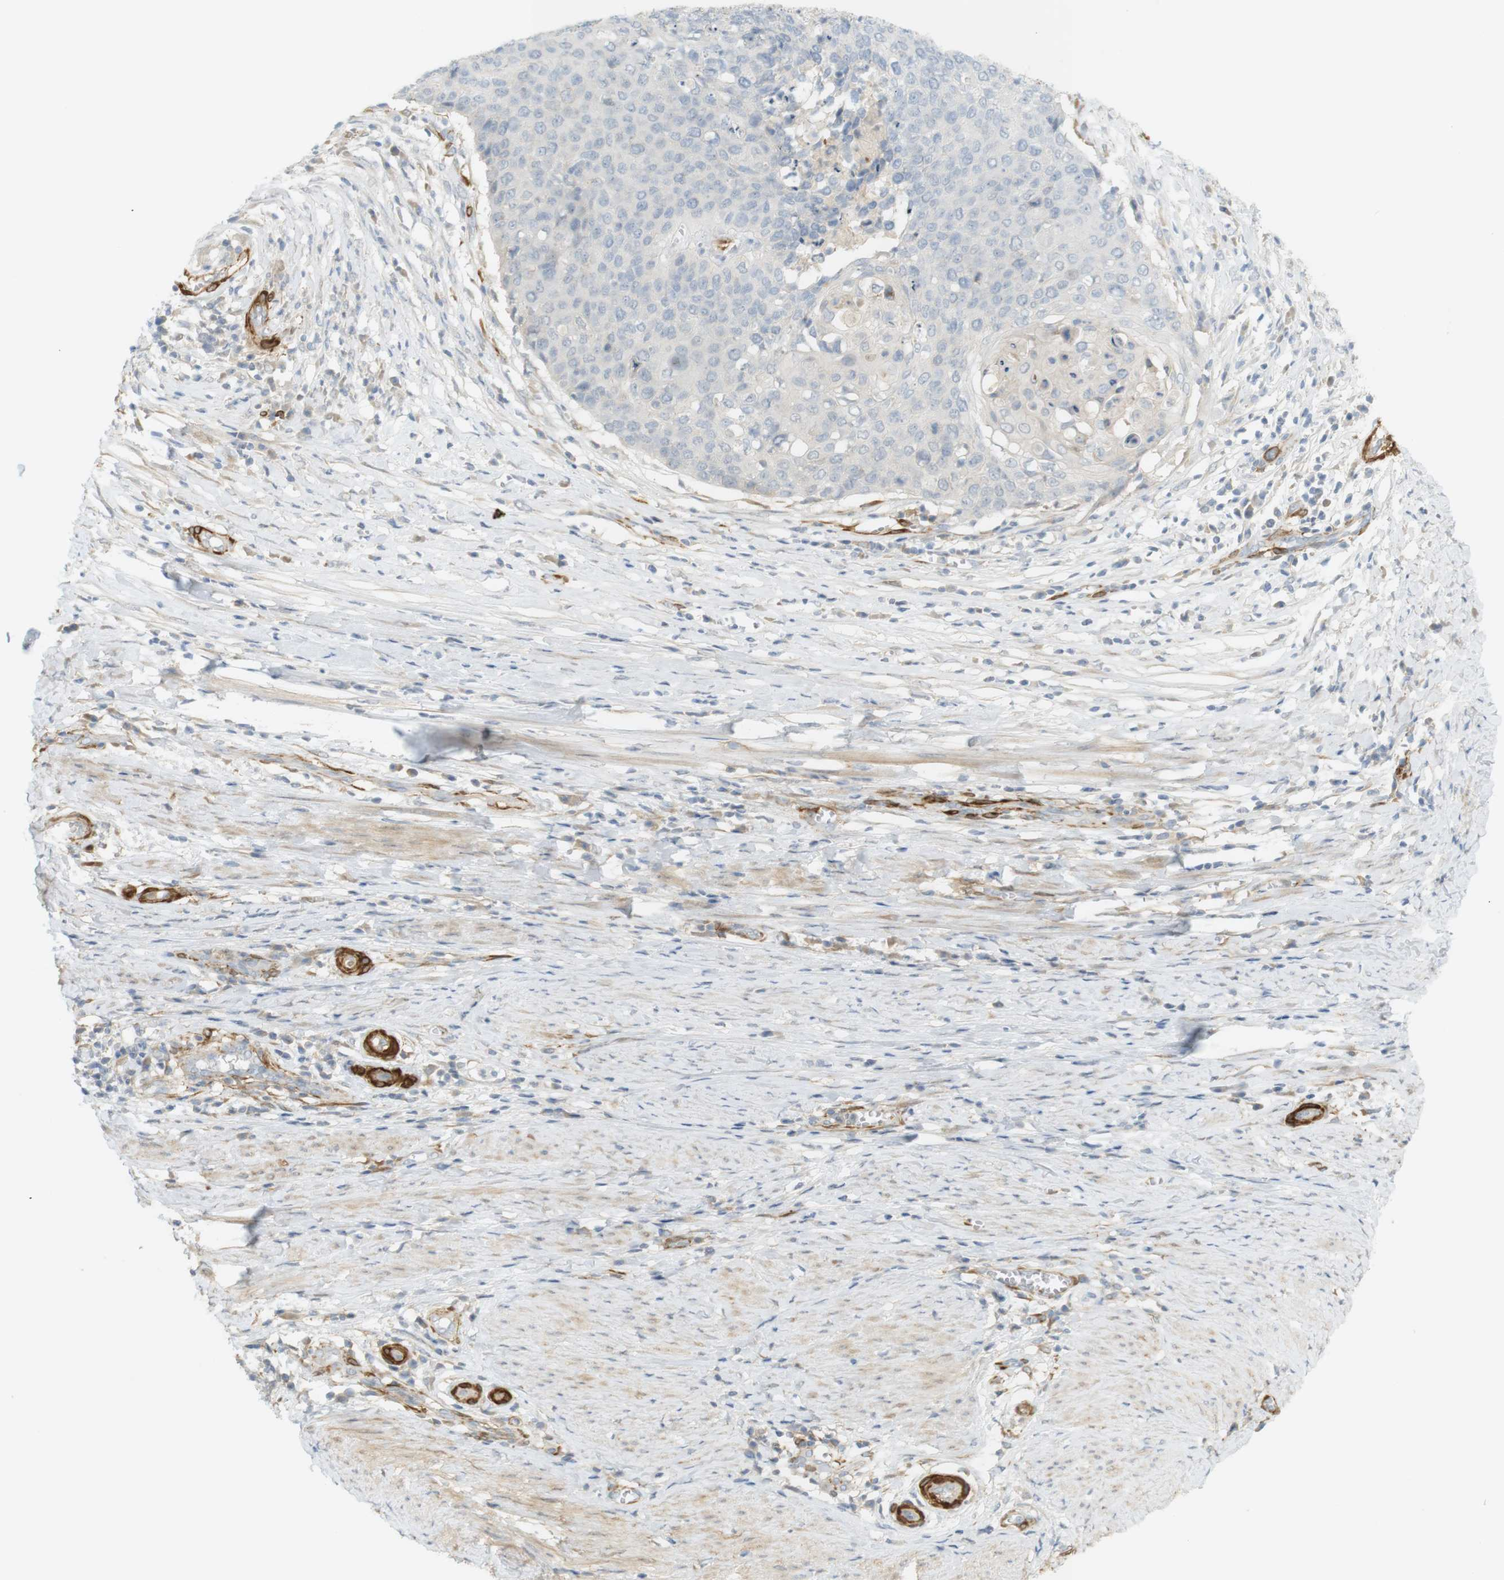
{"staining": {"intensity": "negative", "quantity": "none", "location": "none"}, "tissue": "cervical cancer", "cell_type": "Tumor cells", "image_type": "cancer", "snomed": [{"axis": "morphology", "description": "Squamous cell carcinoma, NOS"}, {"axis": "topography", "description": "Cervix"}], "caption": "This is an IHC histopathology image of human cervical squamous cell carcinoma. There is no expression in tumor cells.", "gene": "PDE3A", "patient": {"sex": "female", "age": 39}}